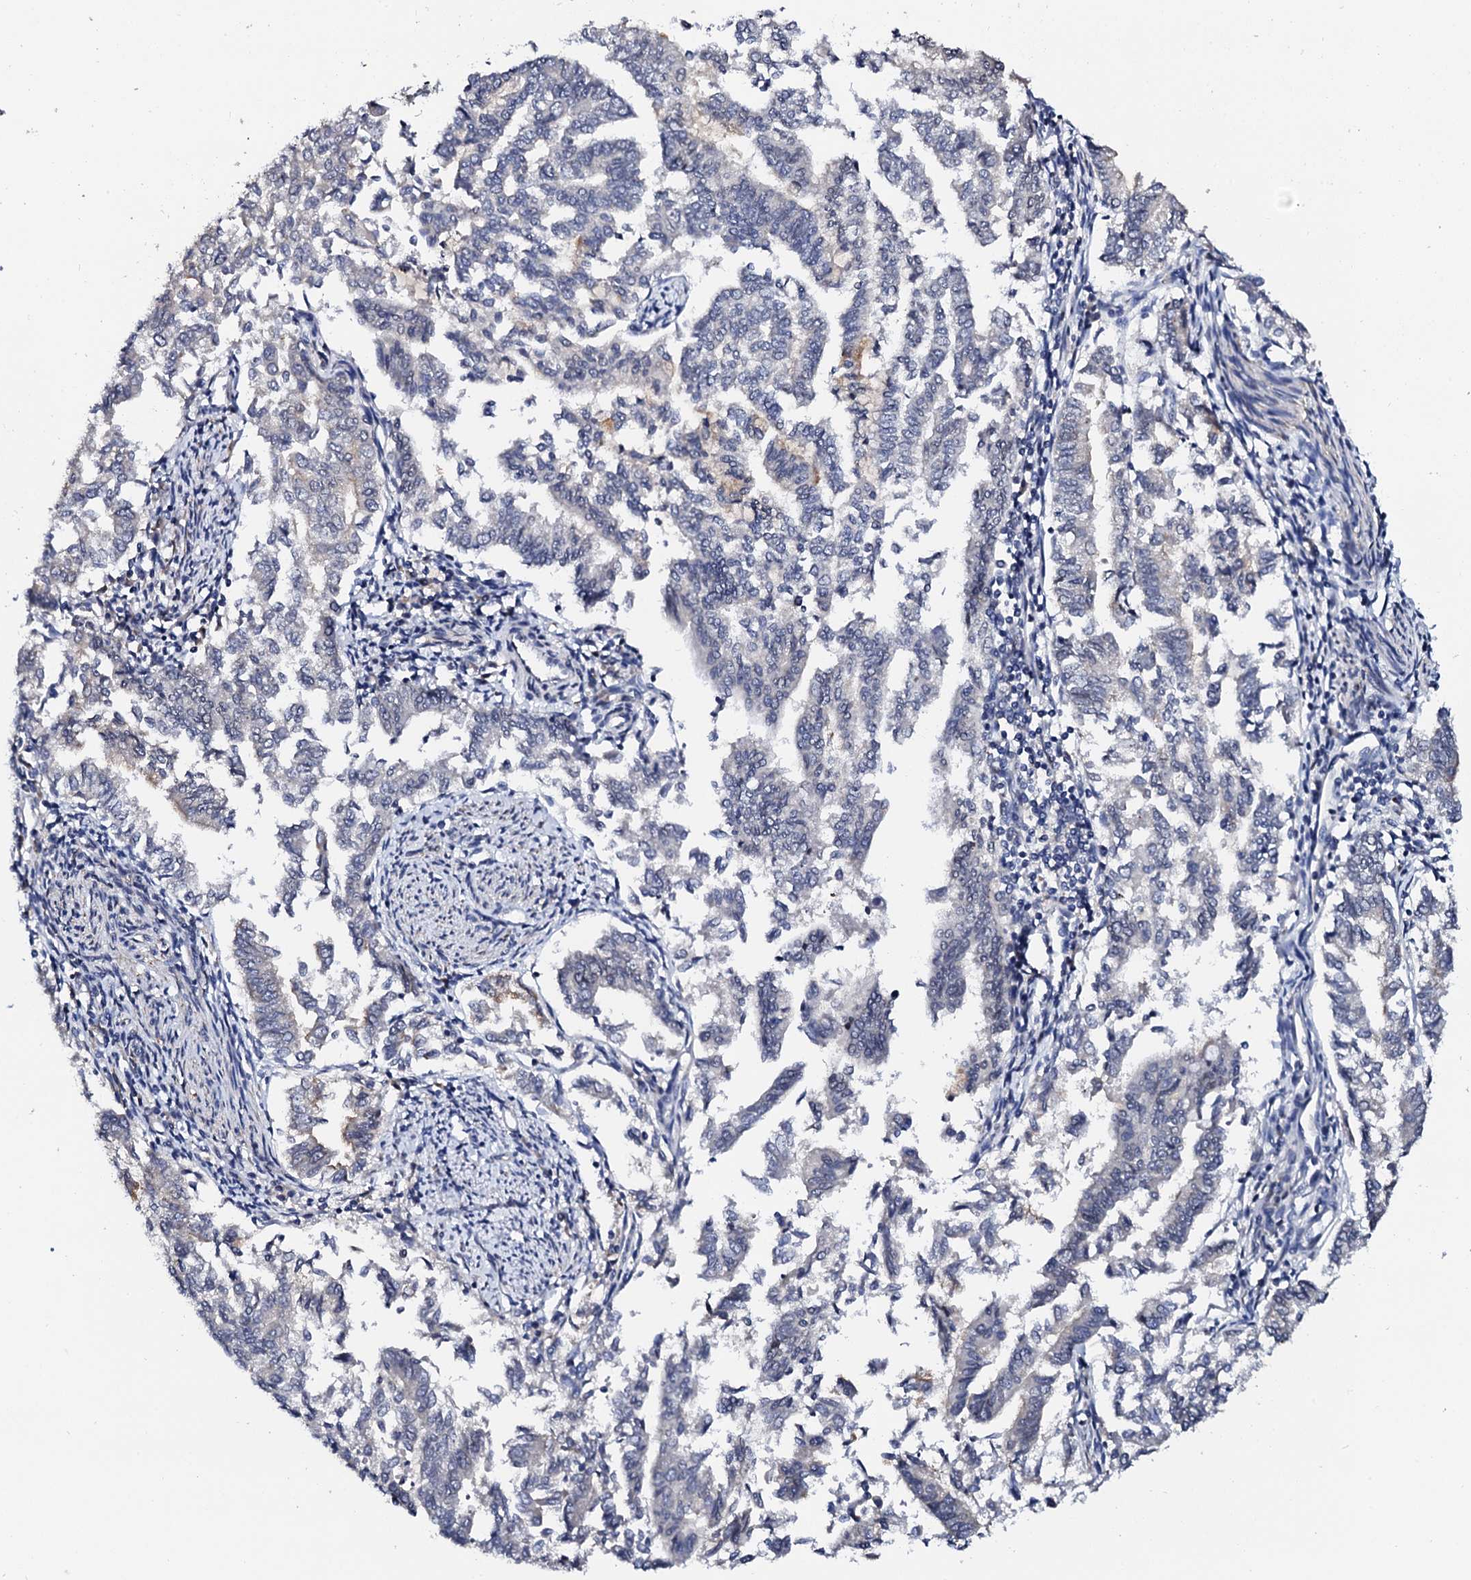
{"staining": {"intensity": "negative", "quantity": "none", "location": "none"}, "tissue": "endometrial cancer", "cell_type": "Tumor cells", "image_type": "cancer", "snomed": [{"axis": "morphology", "description": "Adenocarcinoma, NOS"}, {"axis": "topography", "description": "Endometrium"}], "caption": "A high-resolution histopathology image shows immunohistochemistry (IHC) staining of endometrial cancer, which exhibits no significant staining in tumor cells.", "gene": "NUP58", "patient": {"sex": "female", "age": 79}}